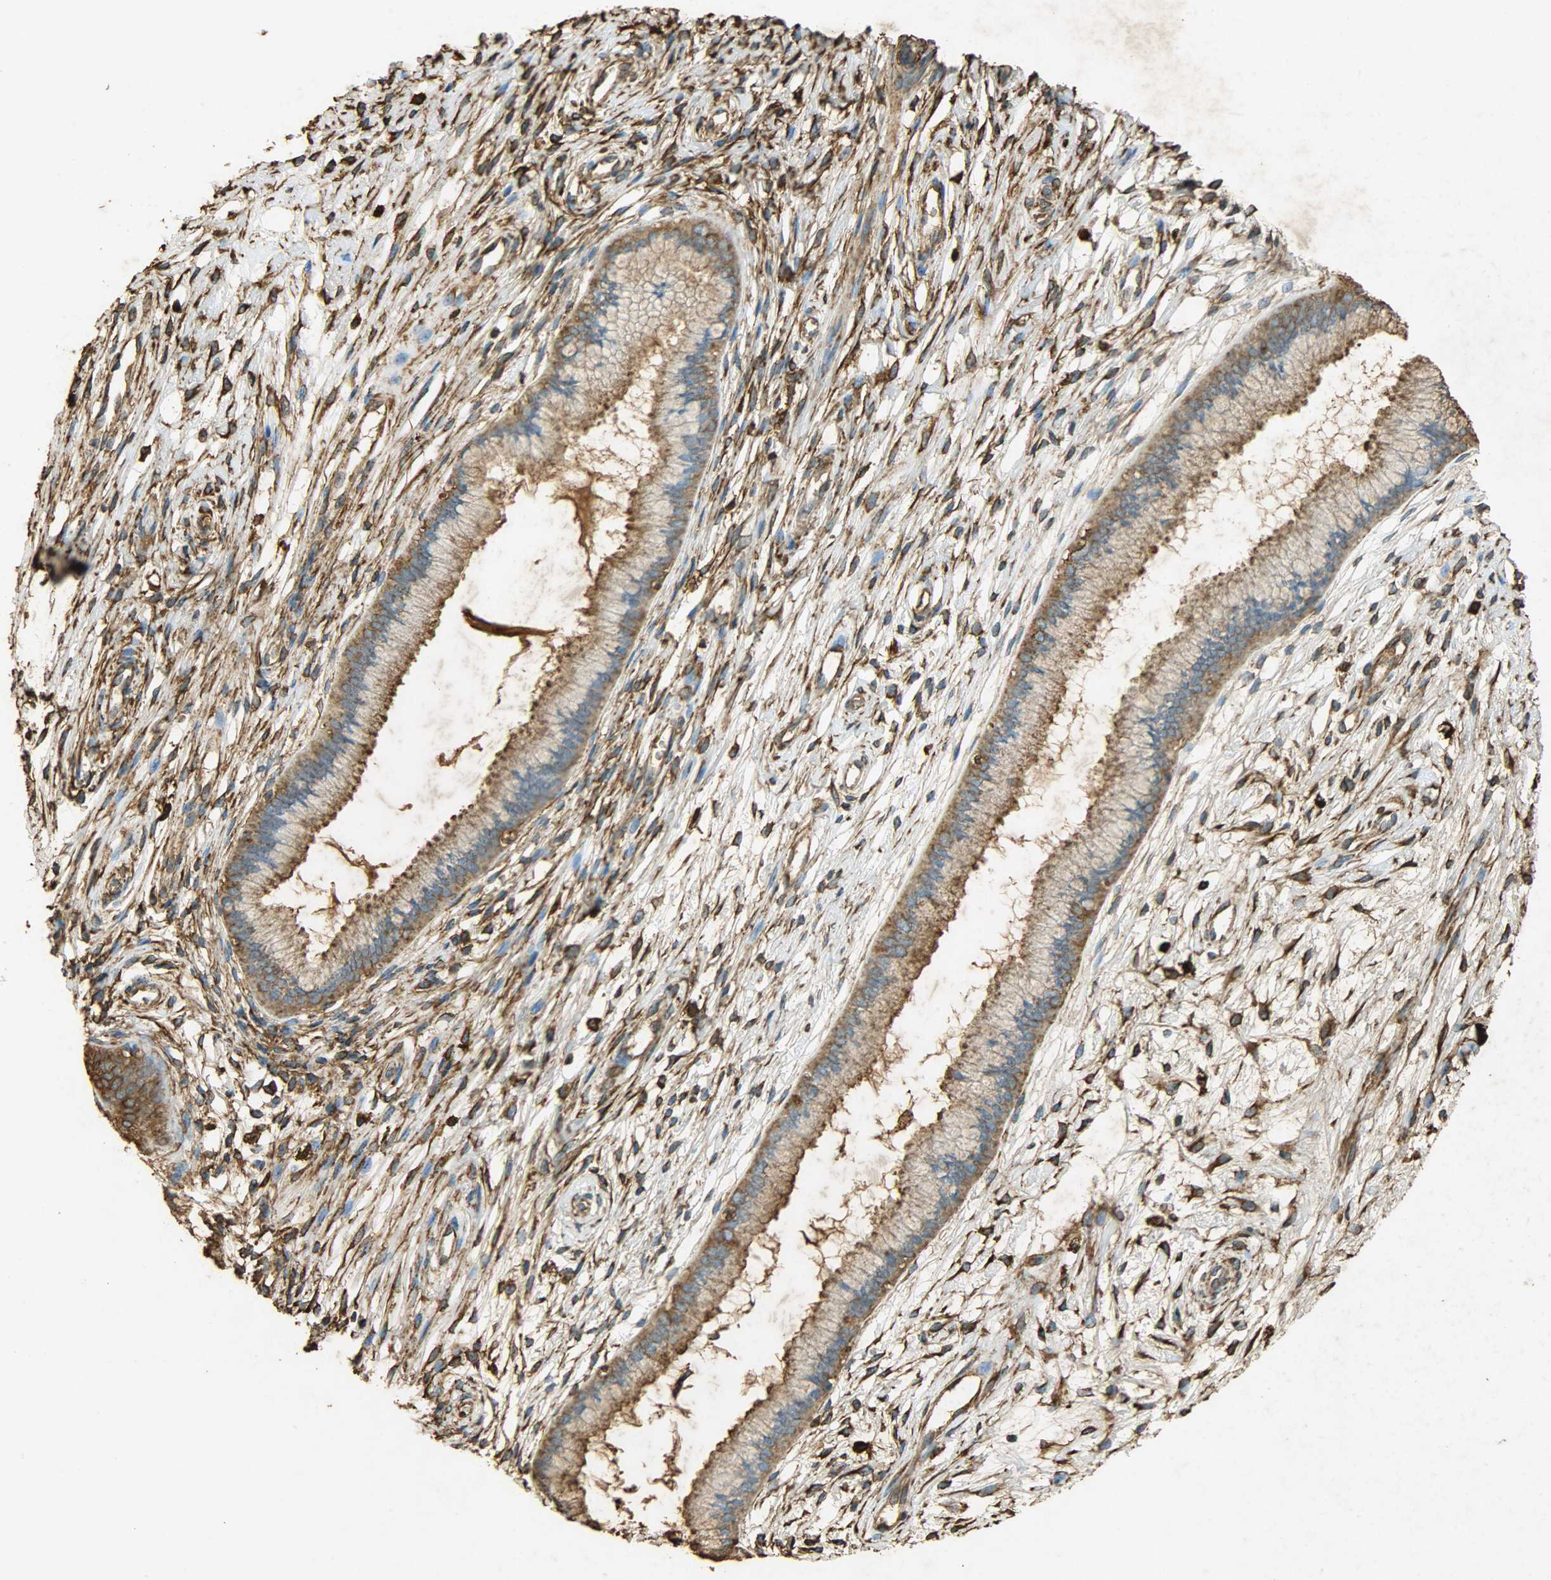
{"staining": {"intensity": "moderate", "quantity": ">75%", "location": "cytoplasmic/membranous"}, "tissue": "cervix", "cell_type": "Glandular cells", "image_type": "normal", "snomed": [{"axis": "morphology", "description": "Normal tissue, NOS"}, {"axis": "topography", "description": "Cervix"}], "caption": "High-power microscopy captured an IHC histopathology image of benign cervix, revealing moderate cytoplasmic/membranous expression in about >75% of glandular cells.", "gene": "HSP90B1", "patient": {"sex": "female", "age": 39}}